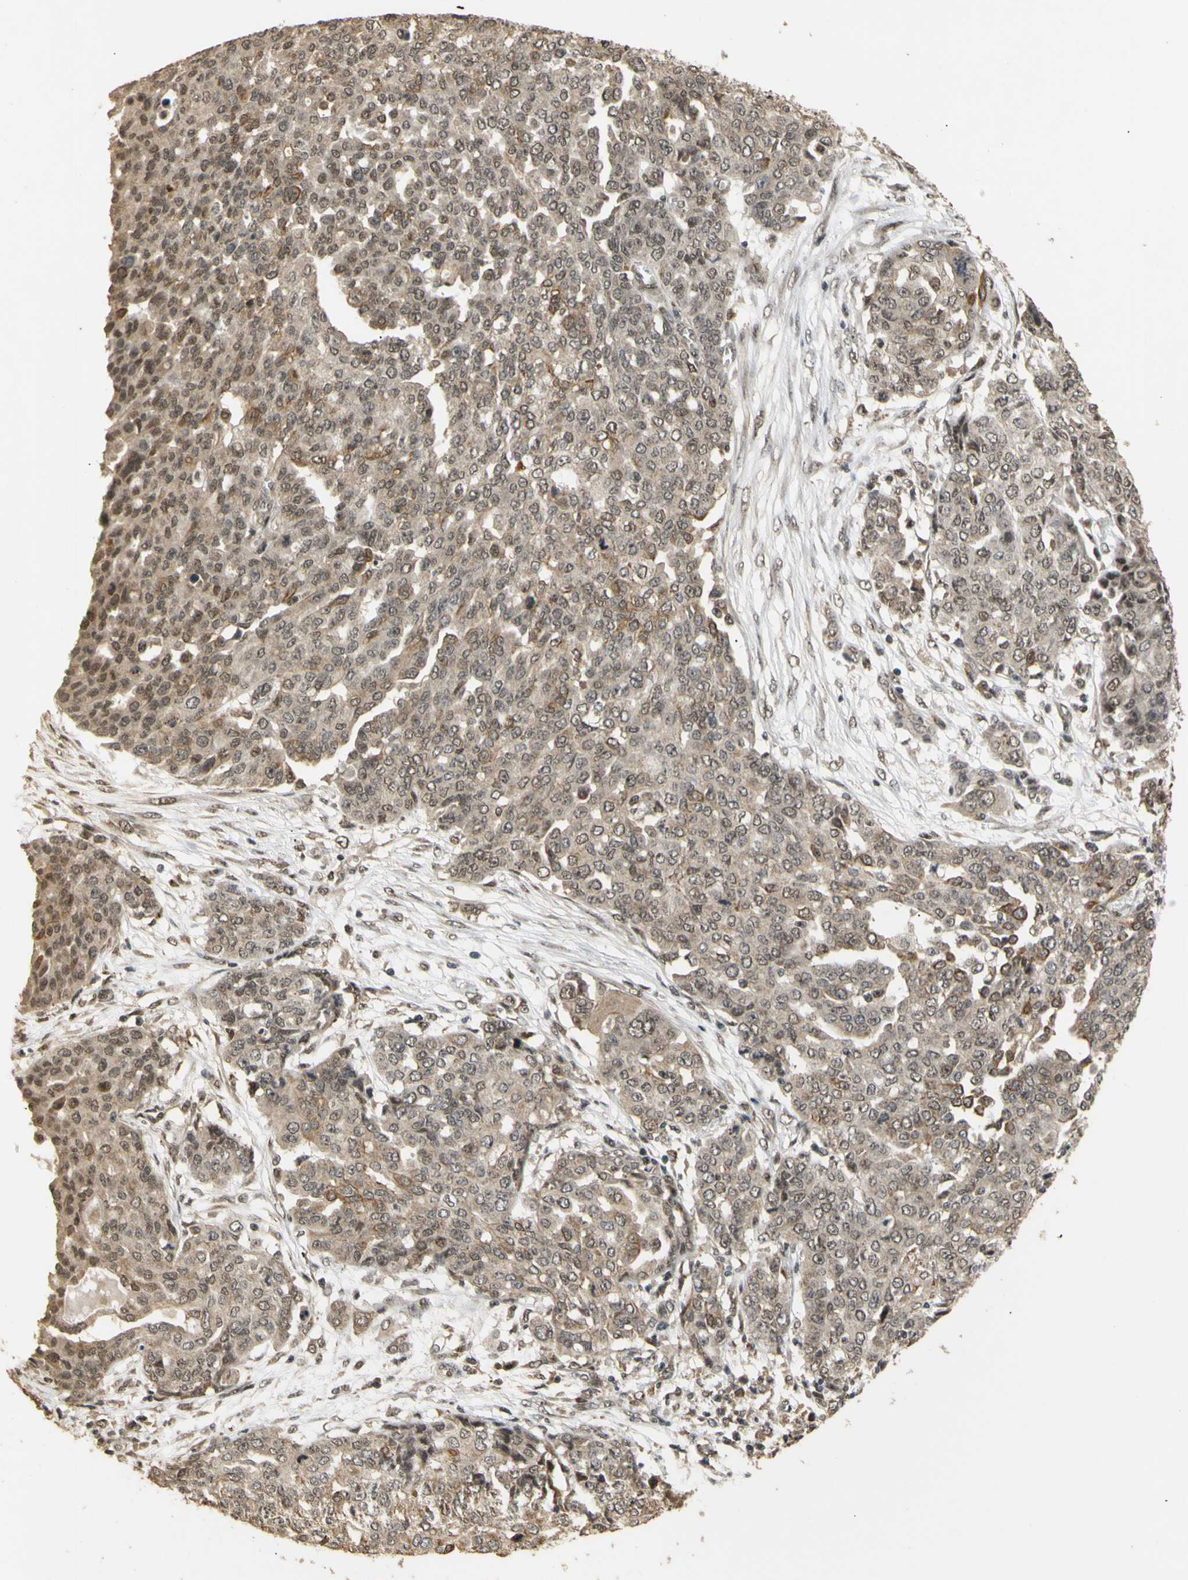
{"staining": {"intensity": "weak", "quantity": ">75%", "location": "cytoplasmic/membranous,nuclear"}, "tissue": "ovarian cancer", "cell_type": "Tumor cells", "image_type": "cancer", "snomed": [{"axis": "morphology", "description": "Cystadenocarcinoma, serous, NOS"}, {"axis": "topography", "description": "Soft tissue"}, {"axis": "topography", "description": "Ovary"}], "caption": "Protein expression analysis of ovarian cancer shows weak cytoplasmic/membranous and nuclear staining in approximately >75% of tumor cells. (DAB IHC with brightfield microscopy, high magnification).", "gene": "GTF2E2", "patient": {"sex": "female", "age": 57}}